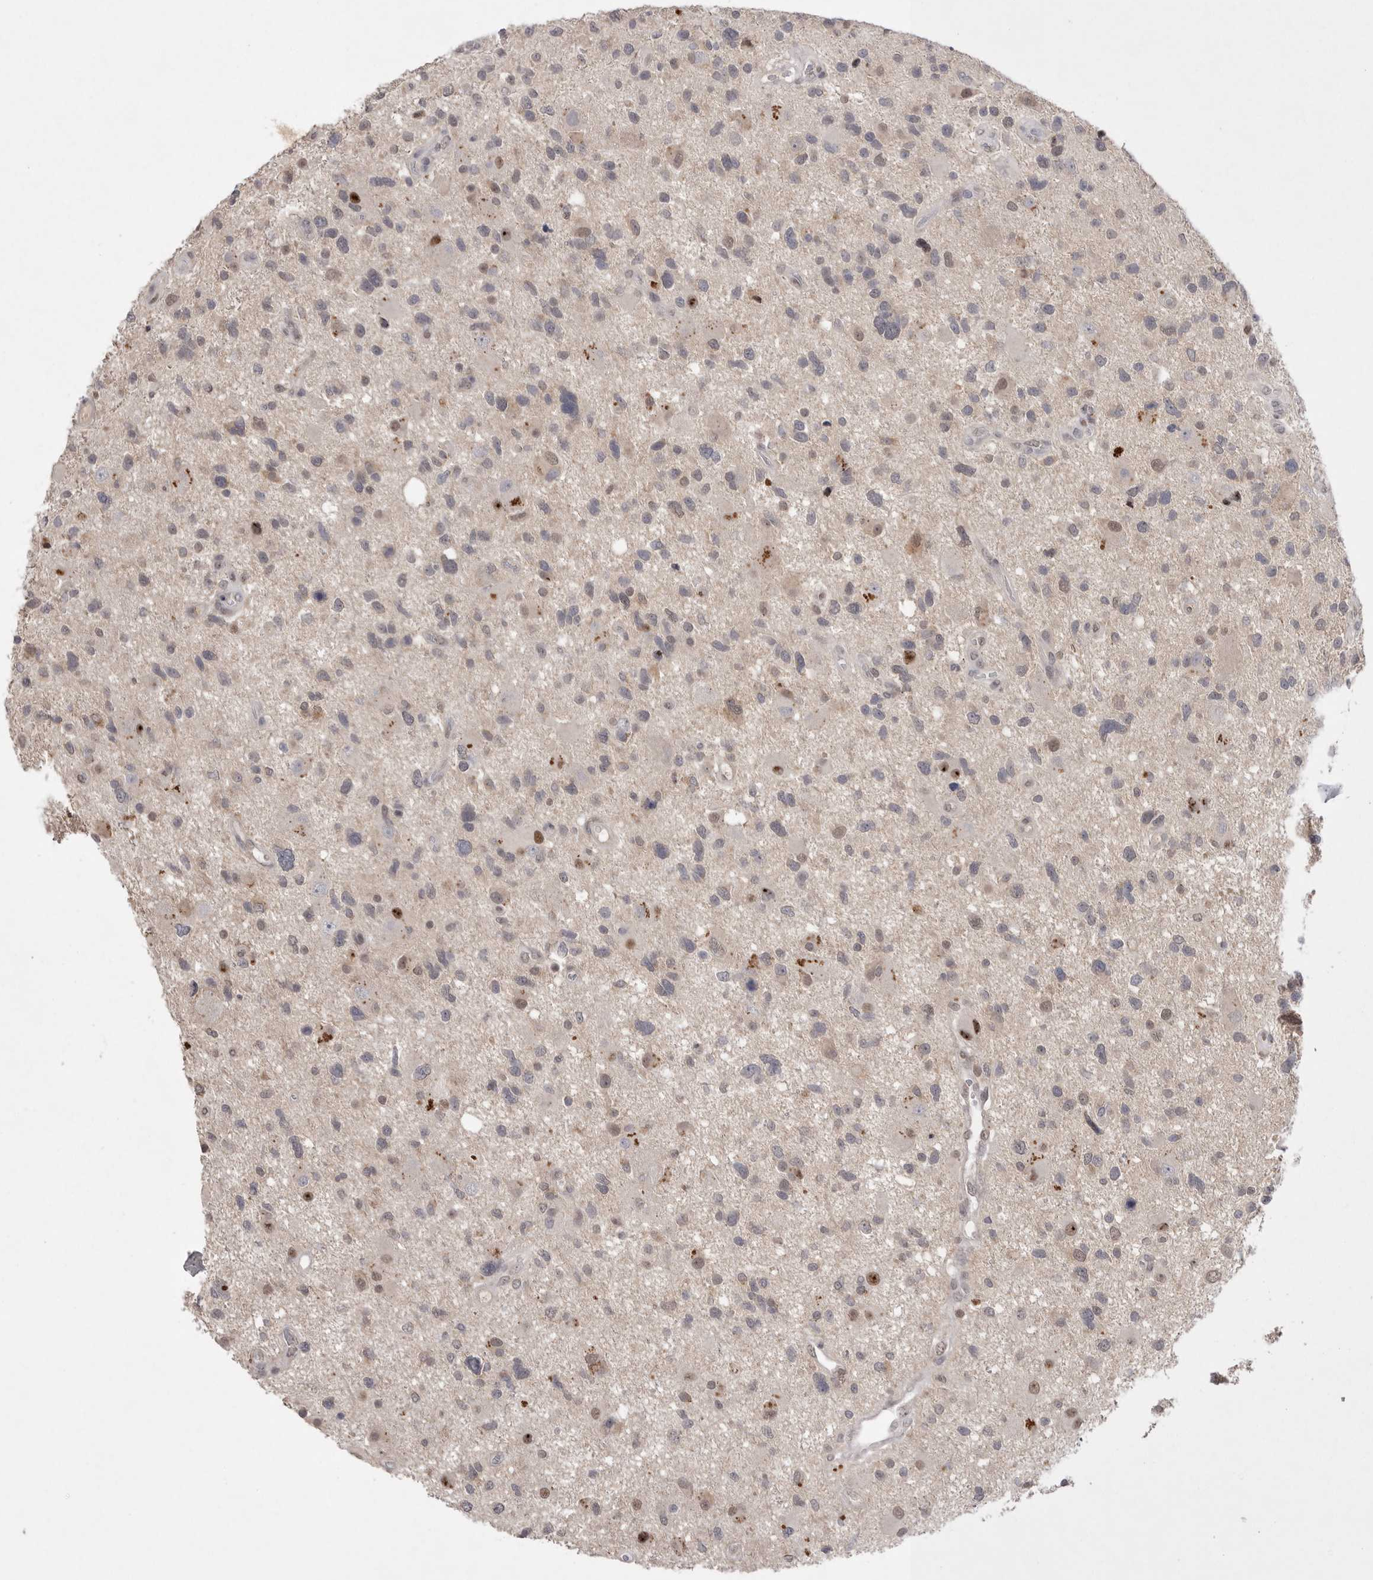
{"staining": {"intensity": "weak", "quantity": "<25%", "location": "nuclear"}, "tissue": "glioma", "cell_type": "Tumor cells", "image_type": "cancer", "snomed": [{"axis": "morphology", "description": "Glioma, malignant, High grade"}, {"axis": "topography", "description": "Brain"}], "caption": "Histopathology image shows no significant protein expression in tumor cells of high-grade glioma (malignant). (DAB immunohistochemistry, high magnification).", "gene": "HUS1", "patient": {"sex": "male", "age": 33}}